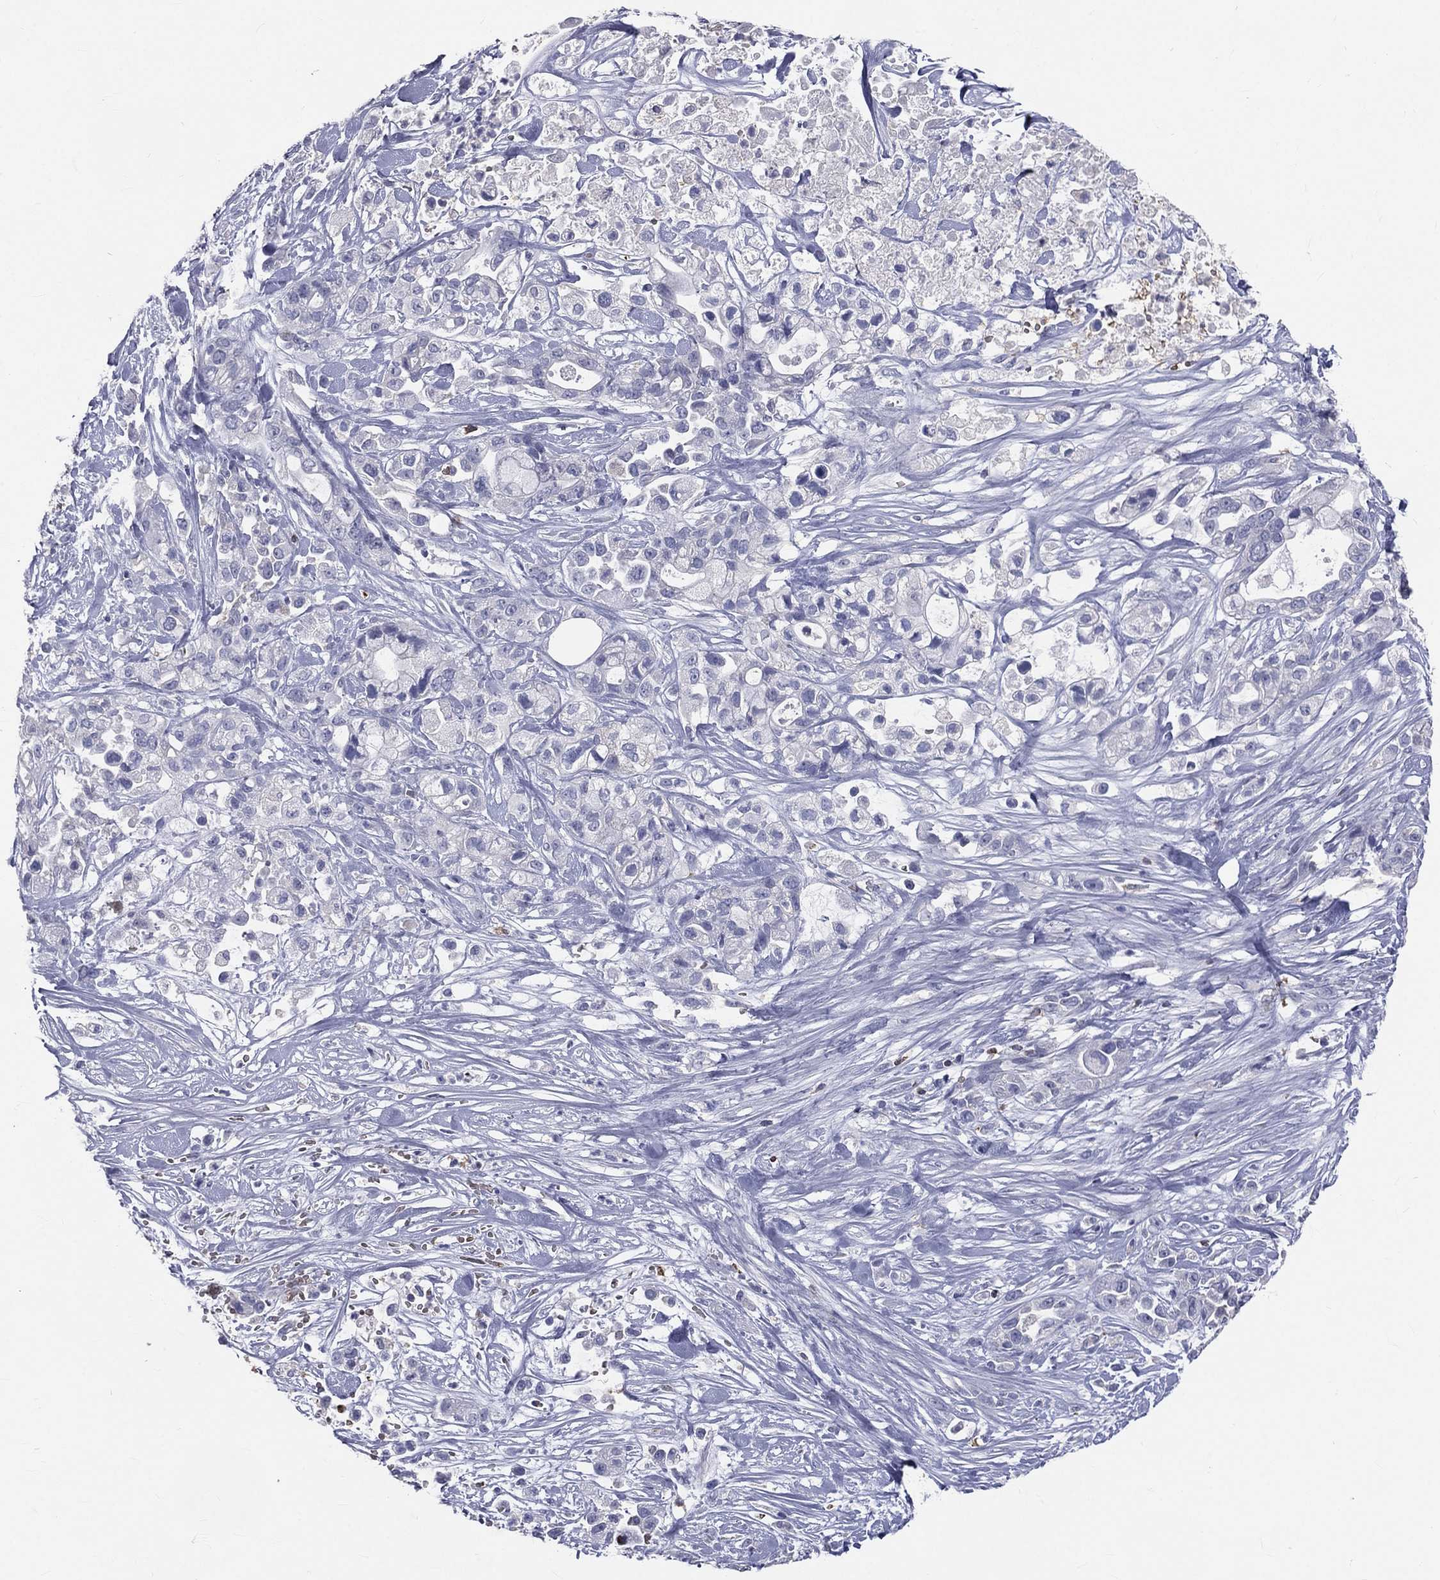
{"staining": {"intensity": "negative", "quantity": "none", "location": "none"}, "tissue": "pancreatic cancer", "cell_type": "Tumor cells", "image_type": "cancer", "snomed": [{"axis": "morphology", "description": "Adenocarcinoma, NOS"}, {"axis": "topography", "description": "Pancreas"}], "caption": "Human pancreatic cancer stained for a protein using immunohistochemistry demonstrates no positivity in tumor cells.", "gene": "CTSW", "patient": {"sex": "male", "age": 44}}